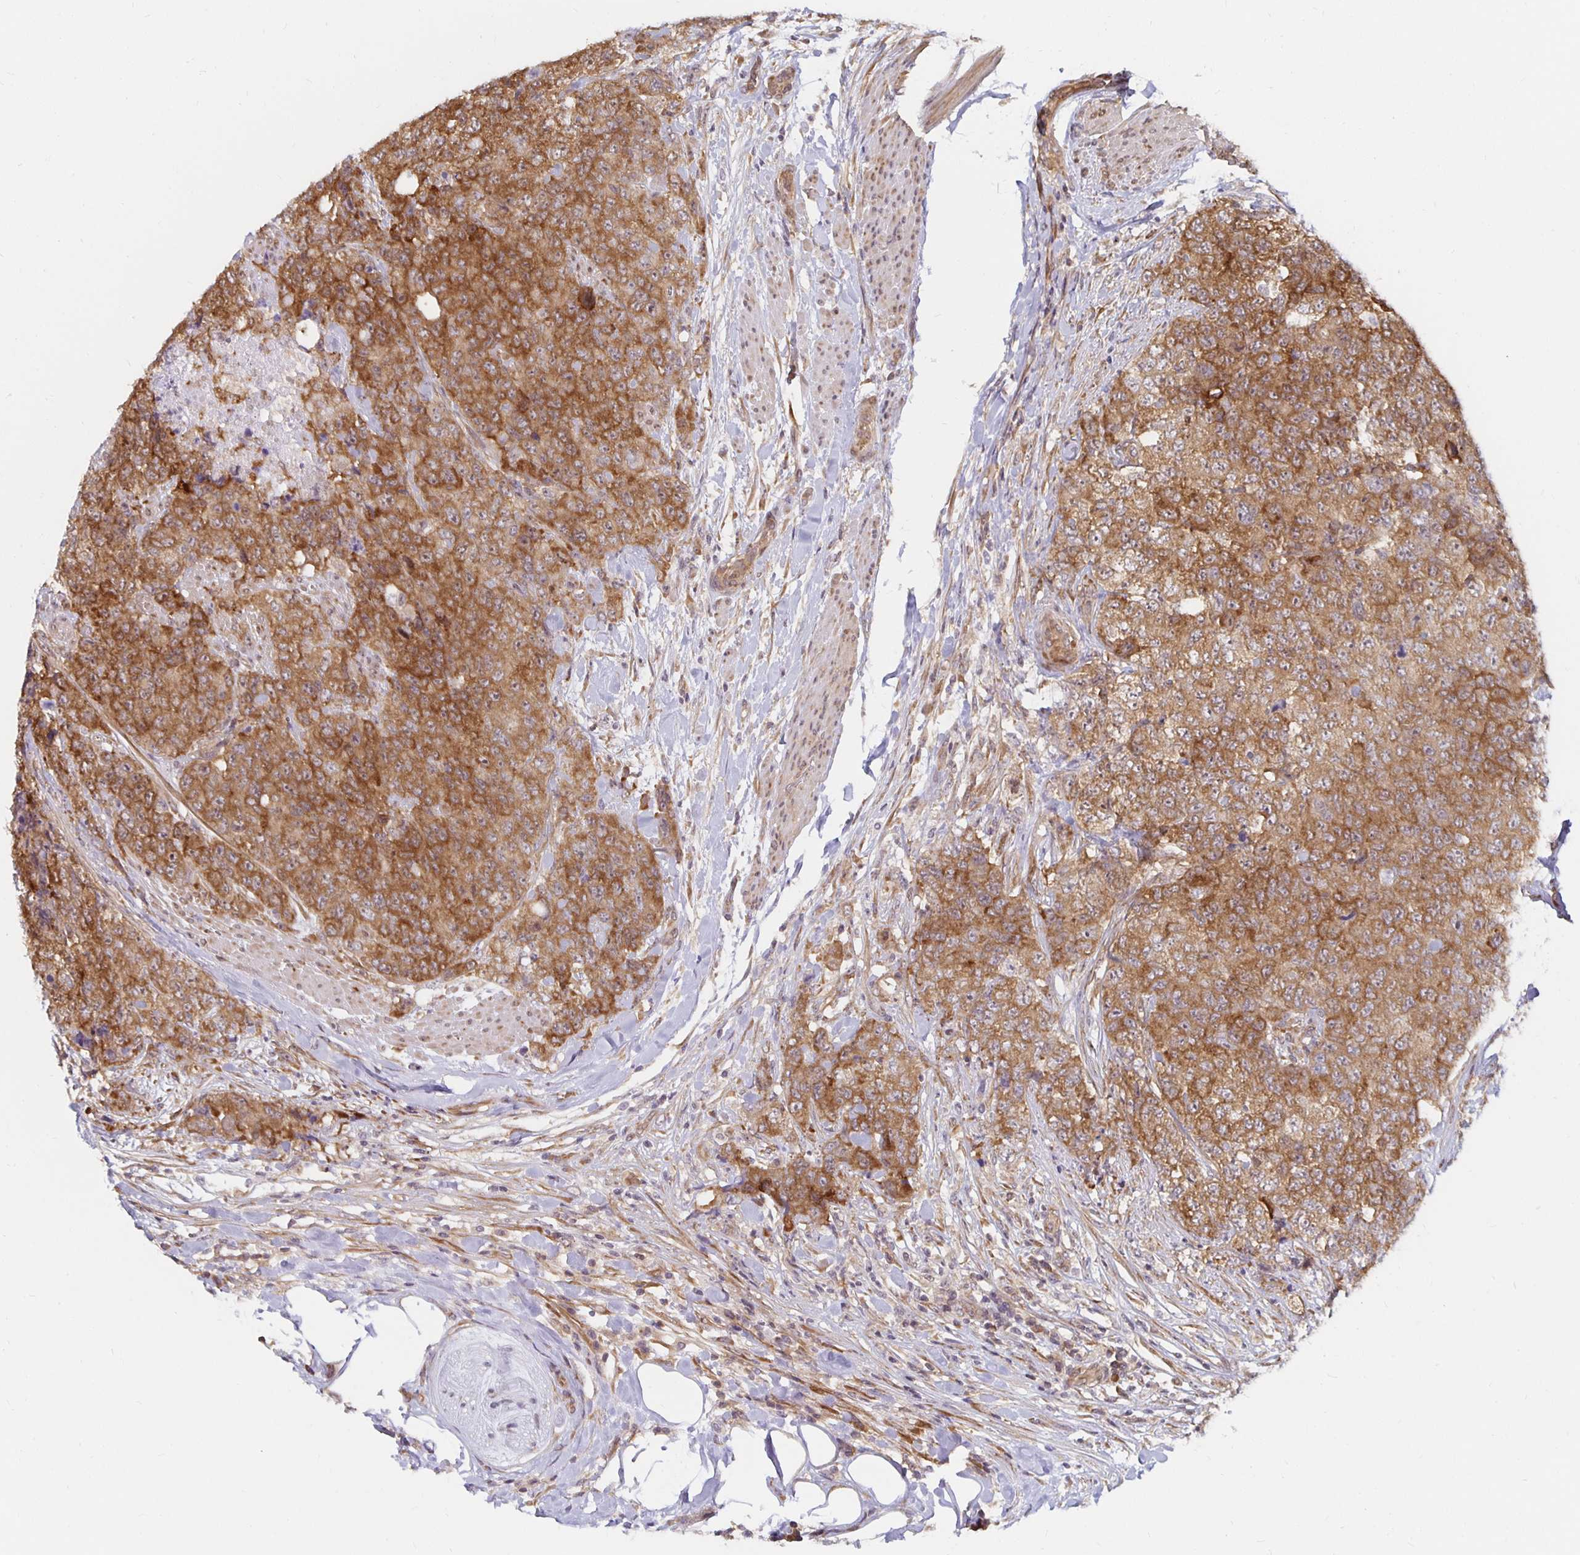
{"staining": {"intensity": "moderate", "quantity": ">75%", "location": "cytoplasmic/membranous"}, "tissue": "urothelial cancer", "cell_type": "Tumor cells", "image_type": "cancer", "snomed": [{"axis": "morphology", "description": "Urothelial carcinoma, High grade"}, {"axis": "topography", "description": "Urinary bladder"}], "caption": "IHC (DAB (3,3'-diaminobenzidine)) staining of human urothelial cancer exhibits moderate cytoplasmic/membranous protein expression in approximately >75% of tumor cells. Using DAB (3,3'-diaminobenzidine) (brown) and hematoxylin (blue) stains, captured at high magnification using brightfield microscopy.", "gene": "PDAP1", "patient": {"sex": "female", "age": 78}}